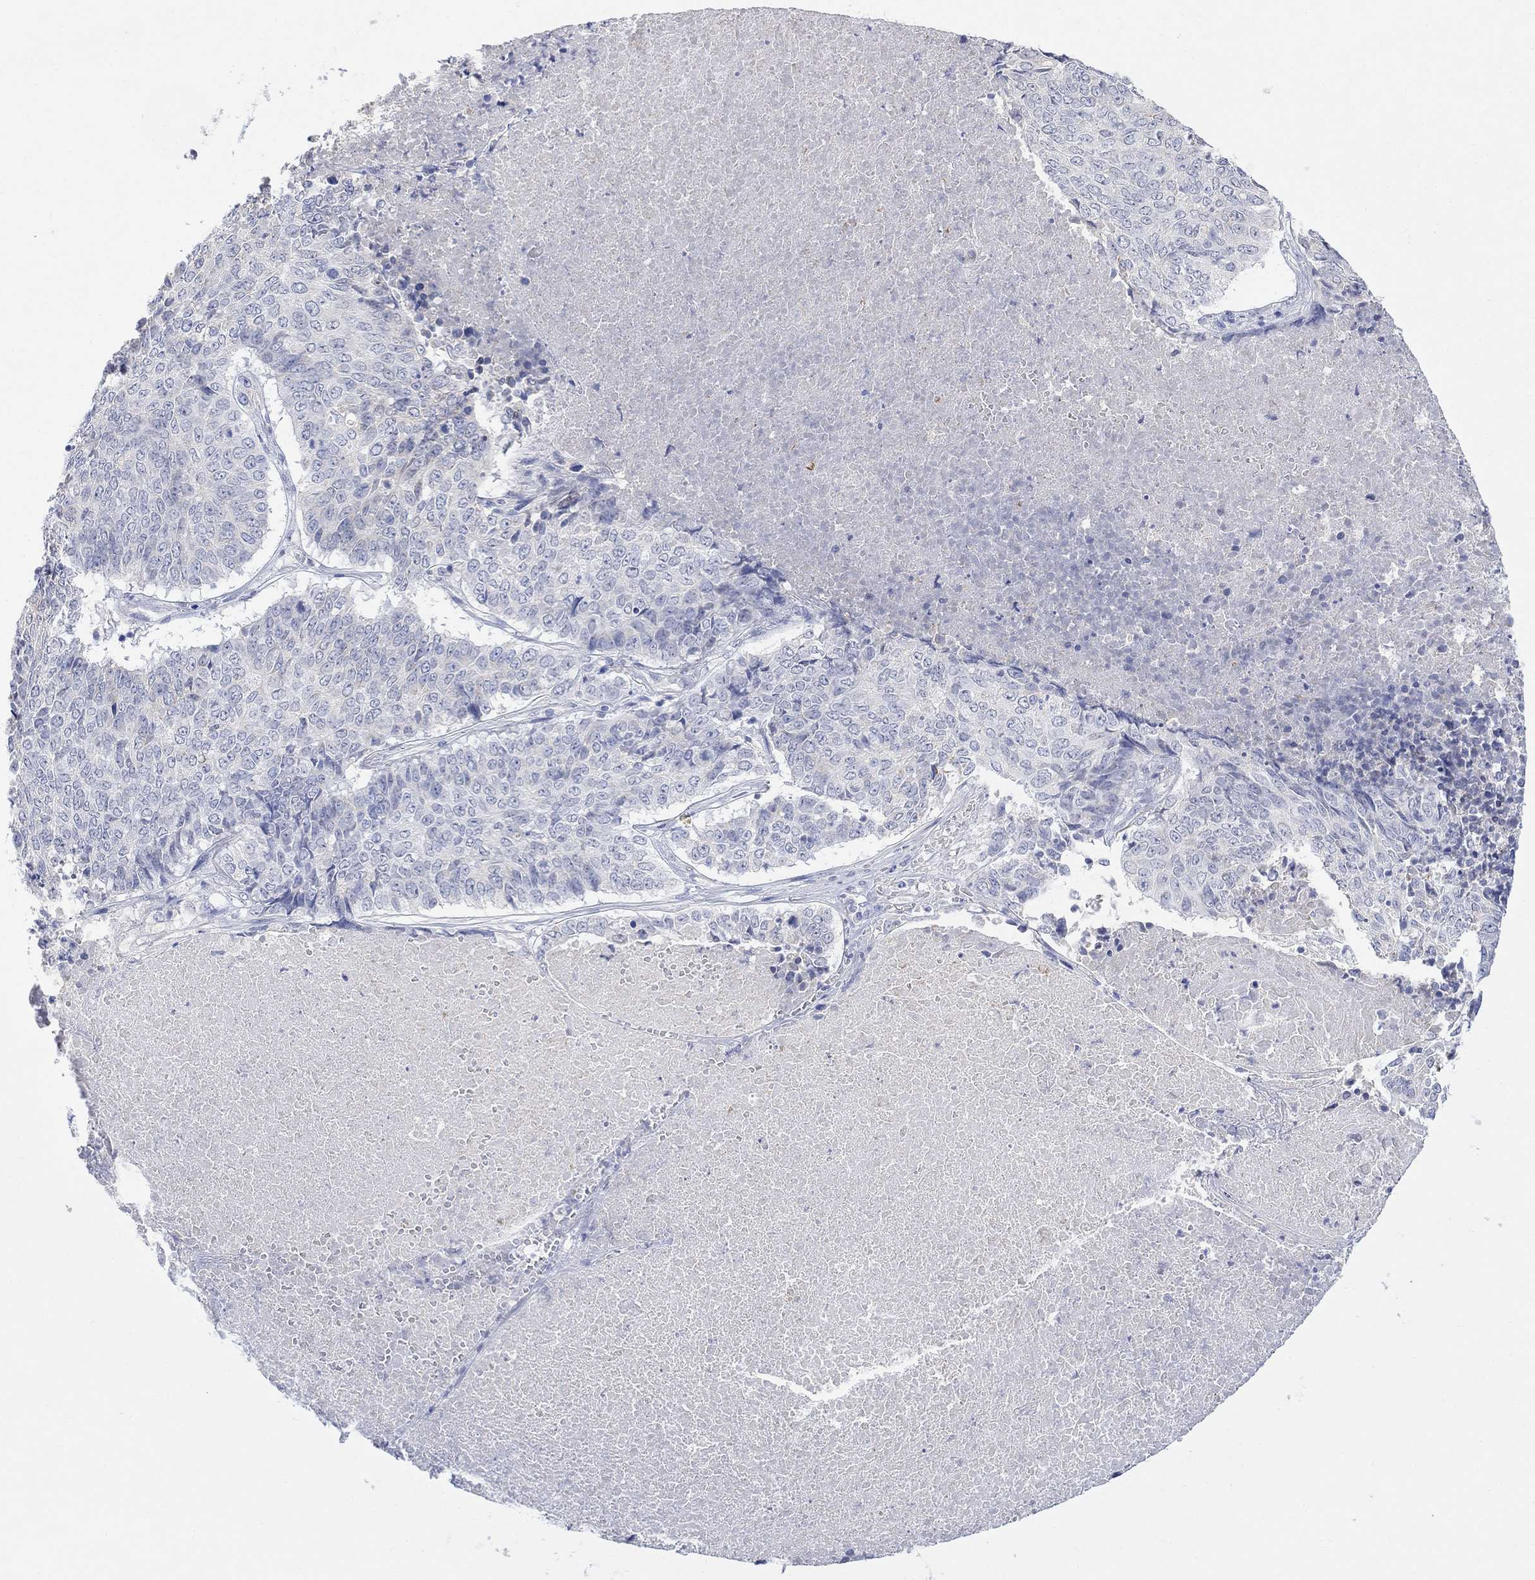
{"staining": {"intensity": "negative", "quantity": "none", "location": "none"}, "tissue": "lung cancer", "cell_type": "Tumor cells", "image_type": "cancer", "snomed": [{"axis": "morphology", "description": "Squamous cell carcinoma, NOS"}, {"axis": "topography", "description": "Lung"}], "caption": "Lung cancer stained for a protein using immunohistochemistry (IHC) displays no positivity tumor cells.", "gene": "FBP2", "patient": {"sex": "male", "age": 64}}